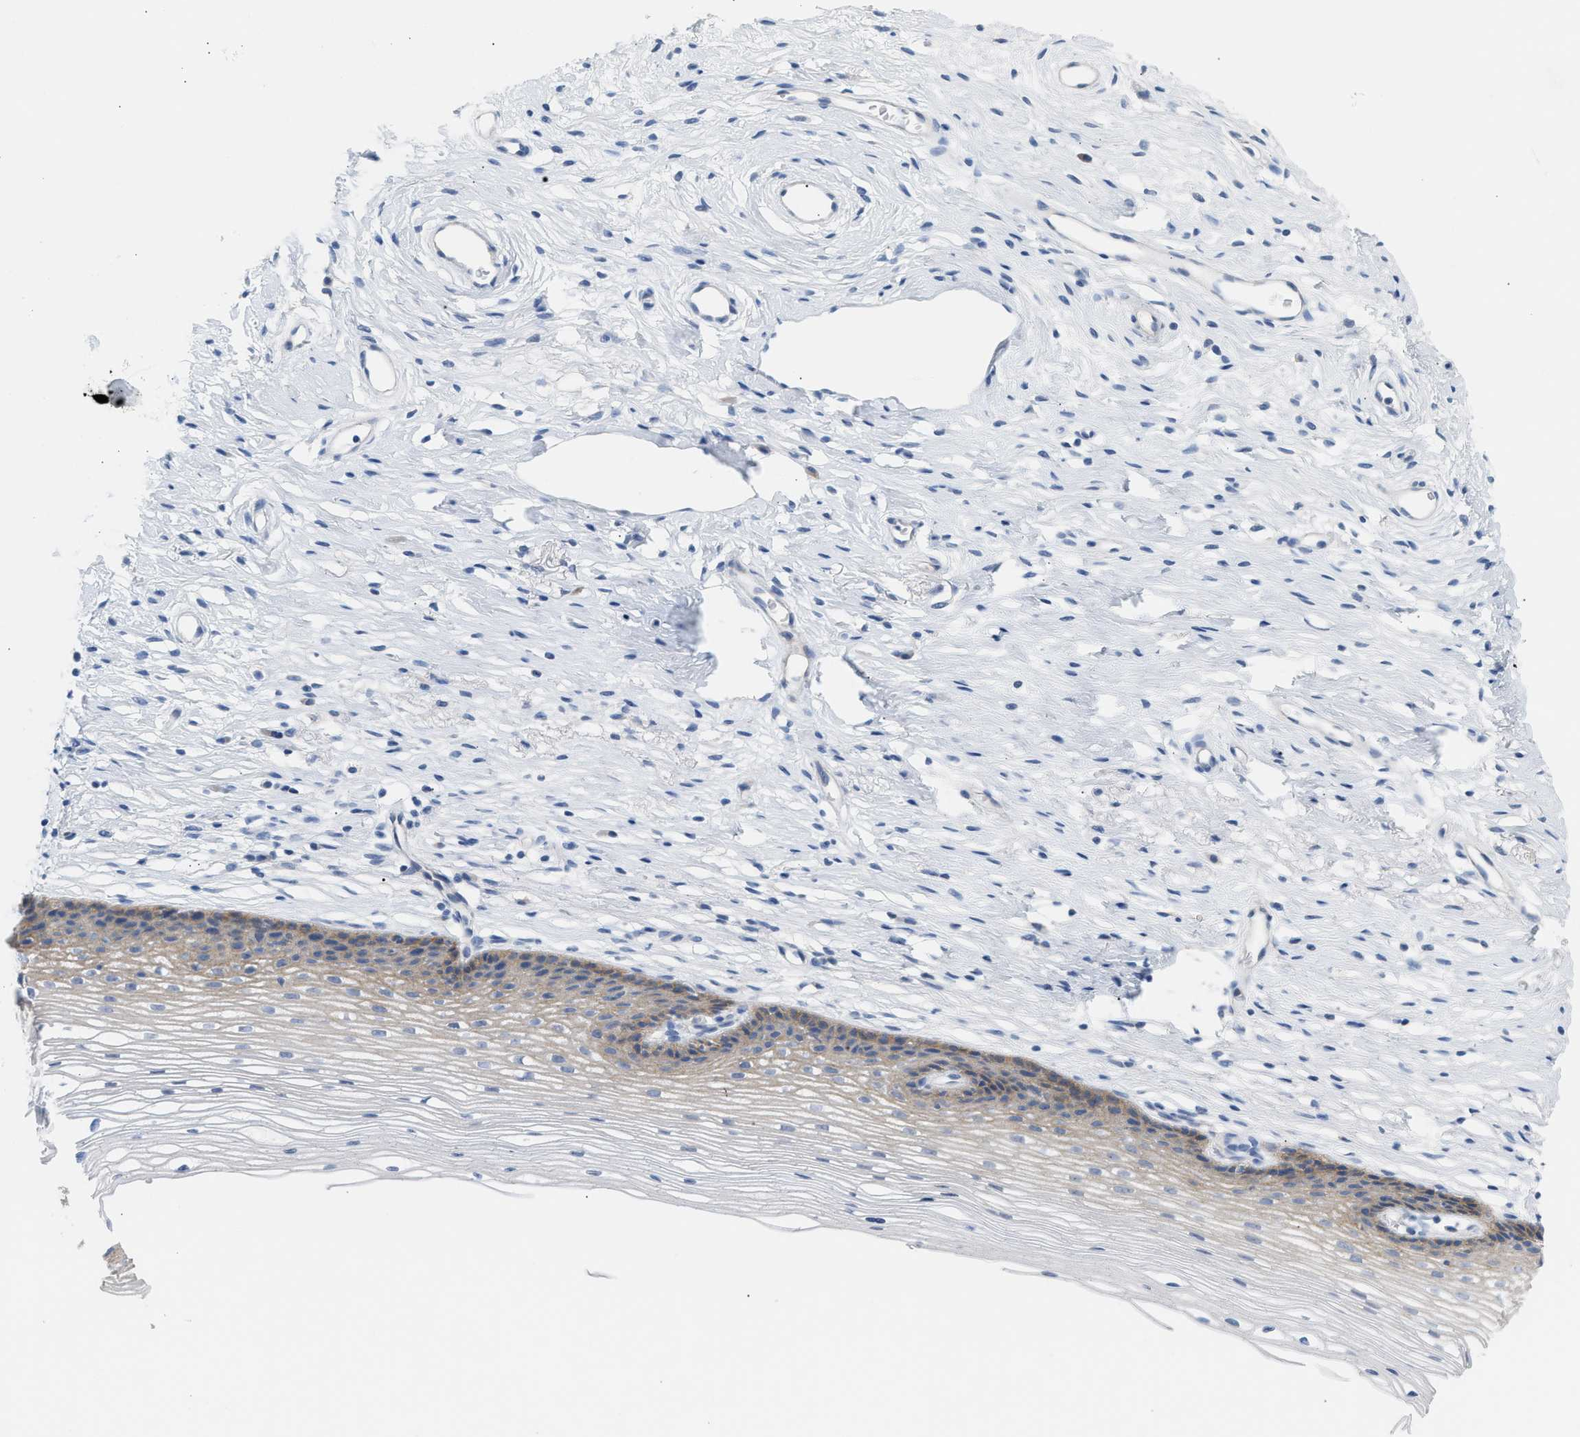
{"staining": {"intensity": "moderate", "quantity": "25%-75%", "location": "cytoplasmic/membranous"}, "tissue": "cervix", "cell_type": "Glandular cells", "image_type": "normal", "snomed": [{"axis": "morphology", "description": "Normal tissue, NOS"}, {"axis": "topography", "description": "Cervix"}], "caption": "The immunohistochemical stain shows moderate cytoplasmic/membranous staining in glandular cells of benign cervix.", "gene": "ERBB2", "patient": {"sex": "female", "age": 77}}